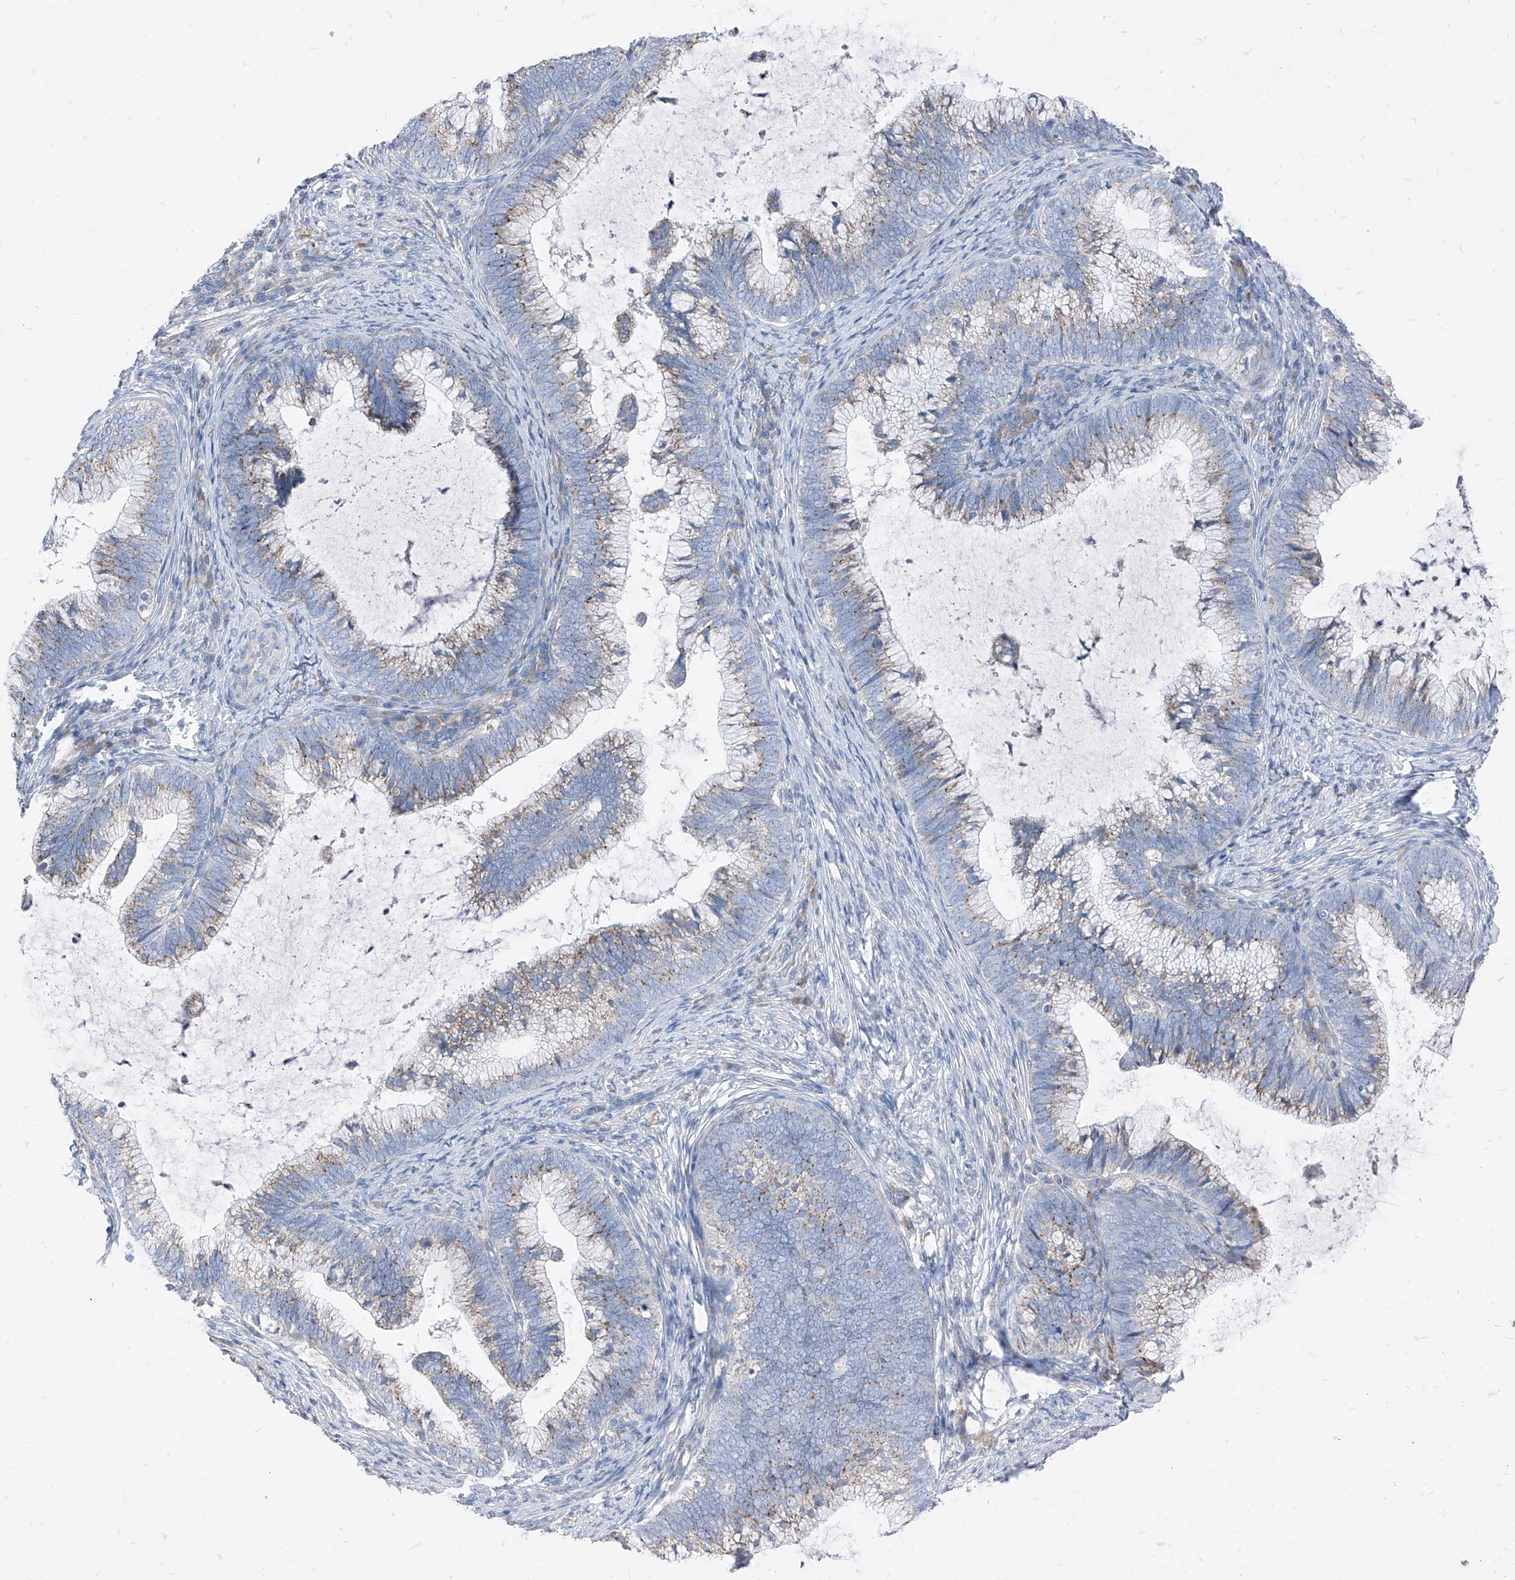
{"staining": {"intensity": "weak", "quantity": "25%-75%", "location": "cytoplasmic/membranous"}, "tissue": "cervical cancer", "cell_type": "Tumor cells", "image_type": "cancer", "snomed": [{"axis": "morphology", "description": "Adenocarcinoma, NOS"}, {"axis": "topography", "description": "Cervix"}], "caption": "IHC of human cervical cancer (adenocarcinoma) reveals low levels of weak cytoplasmic/membranous expression in about 25%-75% of tumor cells. (brown staining indicates protein expression, while blue staining denotes nuclei).", "gene": "AGPS", "patient": {"sex": "female", "age": 36}}